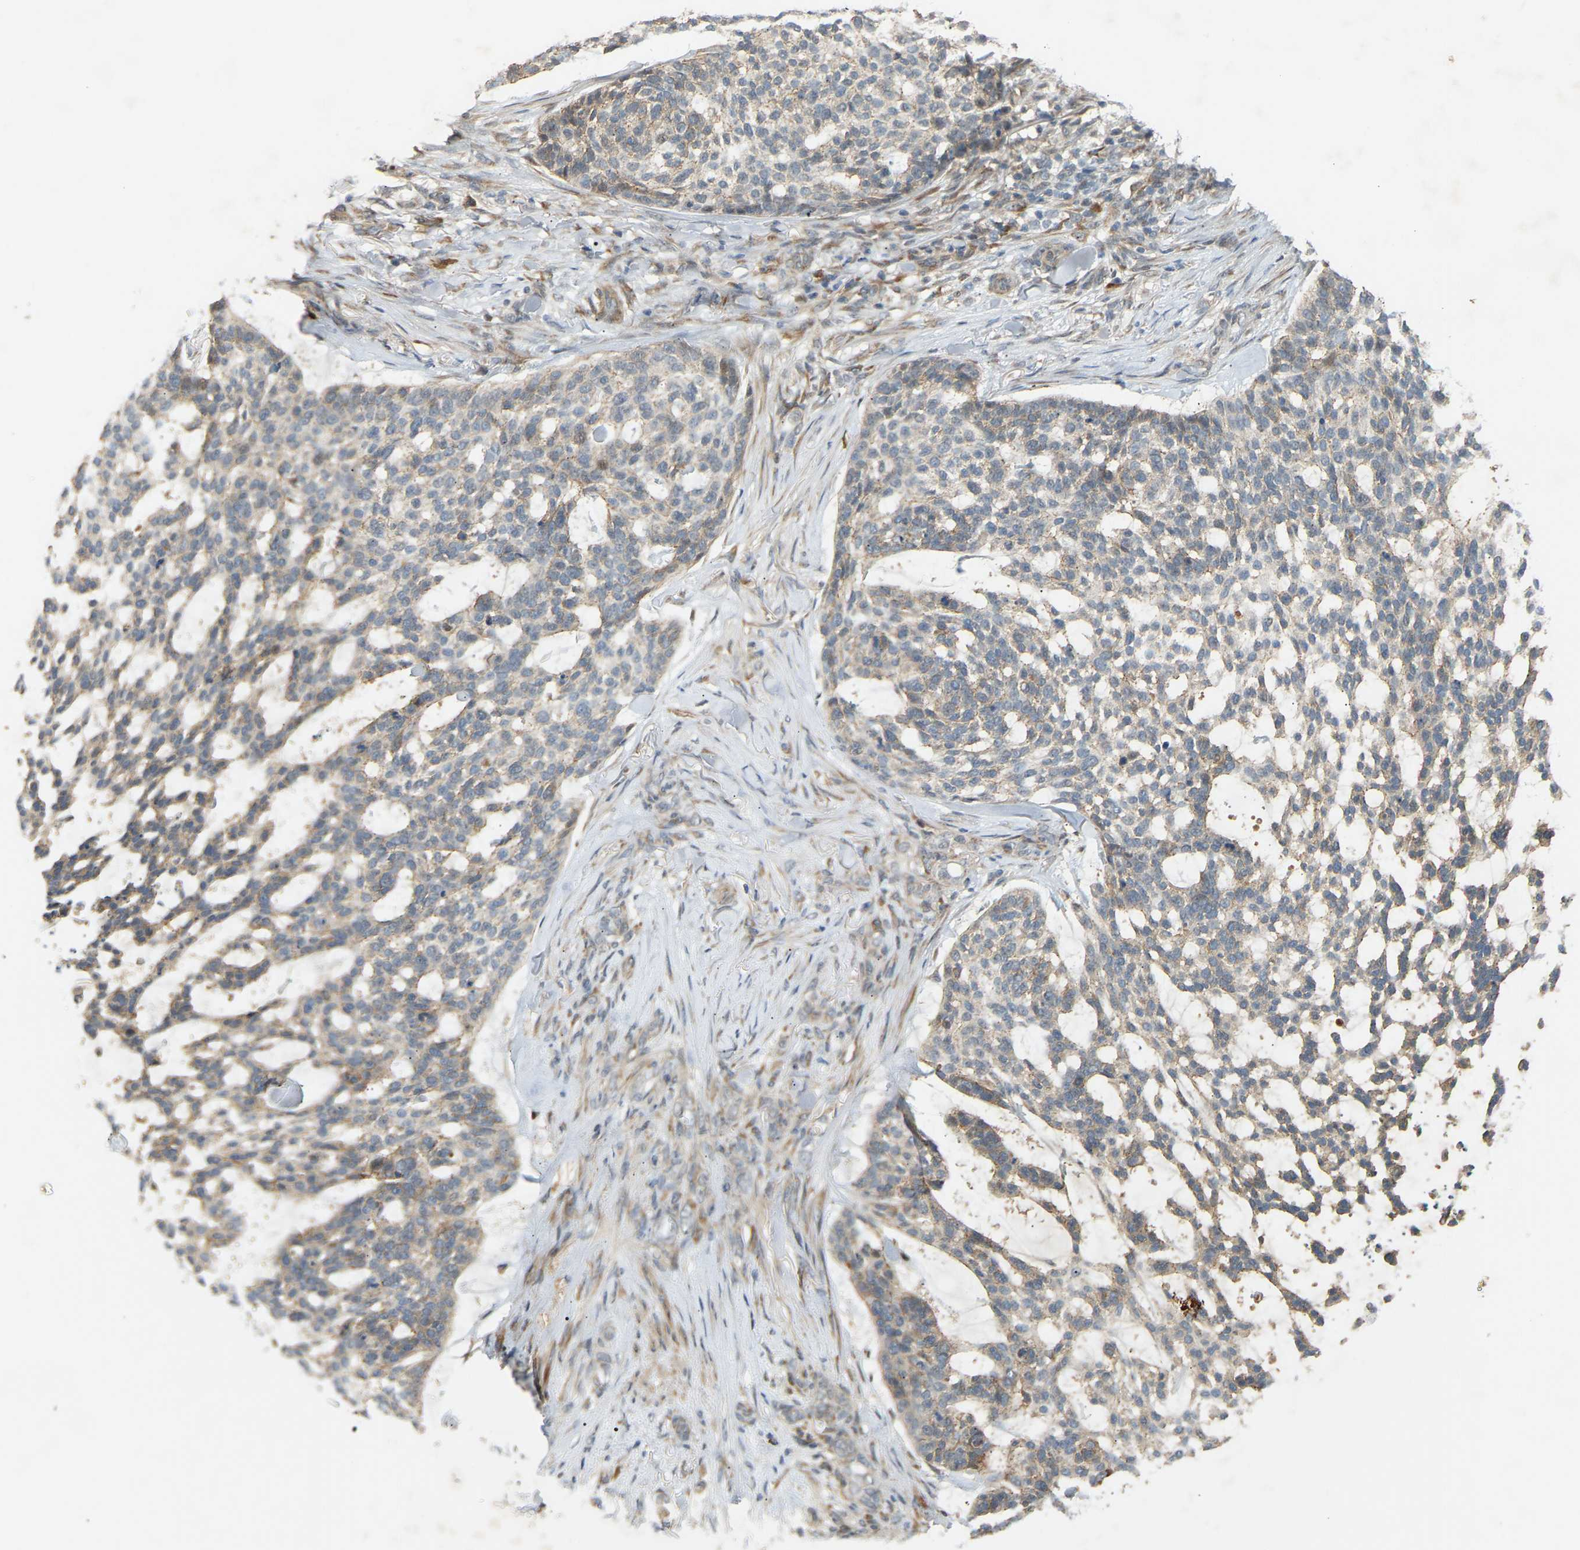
{"staining": {"intensity": "negative", "quantity": "none", "location": "none"}, "tissue": "skin cancer", "cell_type": "Tumor cells", "image_type": "cancer", "snomed": [{"axis": "morphology", "description": "Basal cell carcinoma"}, {"axis": "topography", "description": "Skin"}], "caption": "A high-resolution histopathology image shows immunohistochemistry (IHC) staining of skin cancer (basal cell carcinoma), which exhibits no significant positivity in tumor cells.", "gene": "PTCD1", "patient": {"sex": "female", "age": 64}}